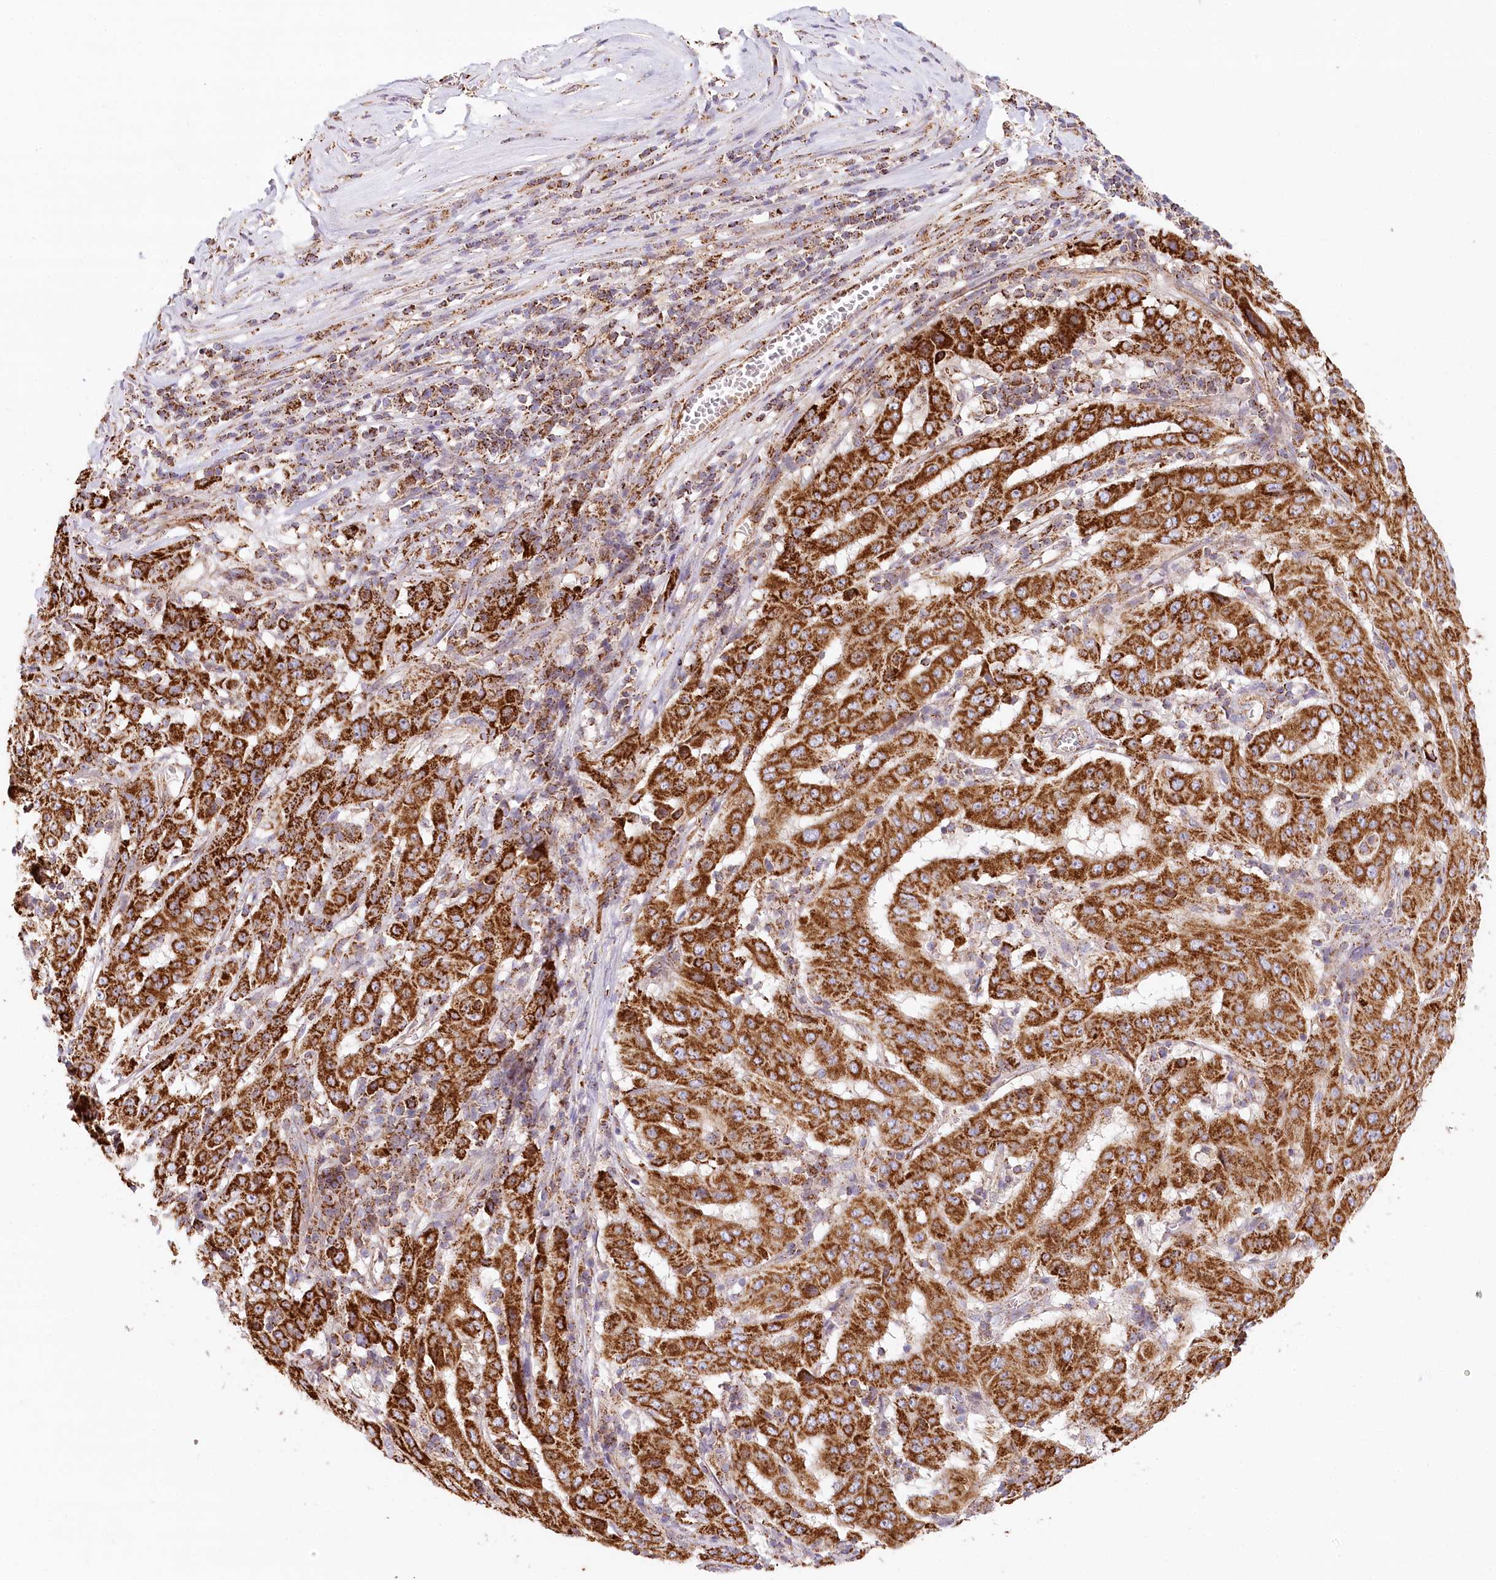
{"staining": {"intensity": "strong", "quantity": ">75%", "location": "cytoplasmic/membranous"}, "tissue": "pancreatic cancer", "cell_type": "Tumor cells", "image_type": "cancer", "snomed": [{"axis": "morphology", "description": "Adenocarcinoma, NOS"}, {"axis": "topography", "description": "Pancreas"}], "caption": "IHC staining of adenocarcinoma (pancreatic), which demonstrates high levels of strong cytoplasmic/membranous staining in approximately >75% of tumor cells indicating strong cytoplasmic/membranous protein expression. The staining was performed using DAB (3,3'-diaminobenzidine) (brown) for protein detection and nuclei were counterstained in hematoxylin (blue).", "gene": "UMPS", "patient": {"sex": "male", "age": 63}}